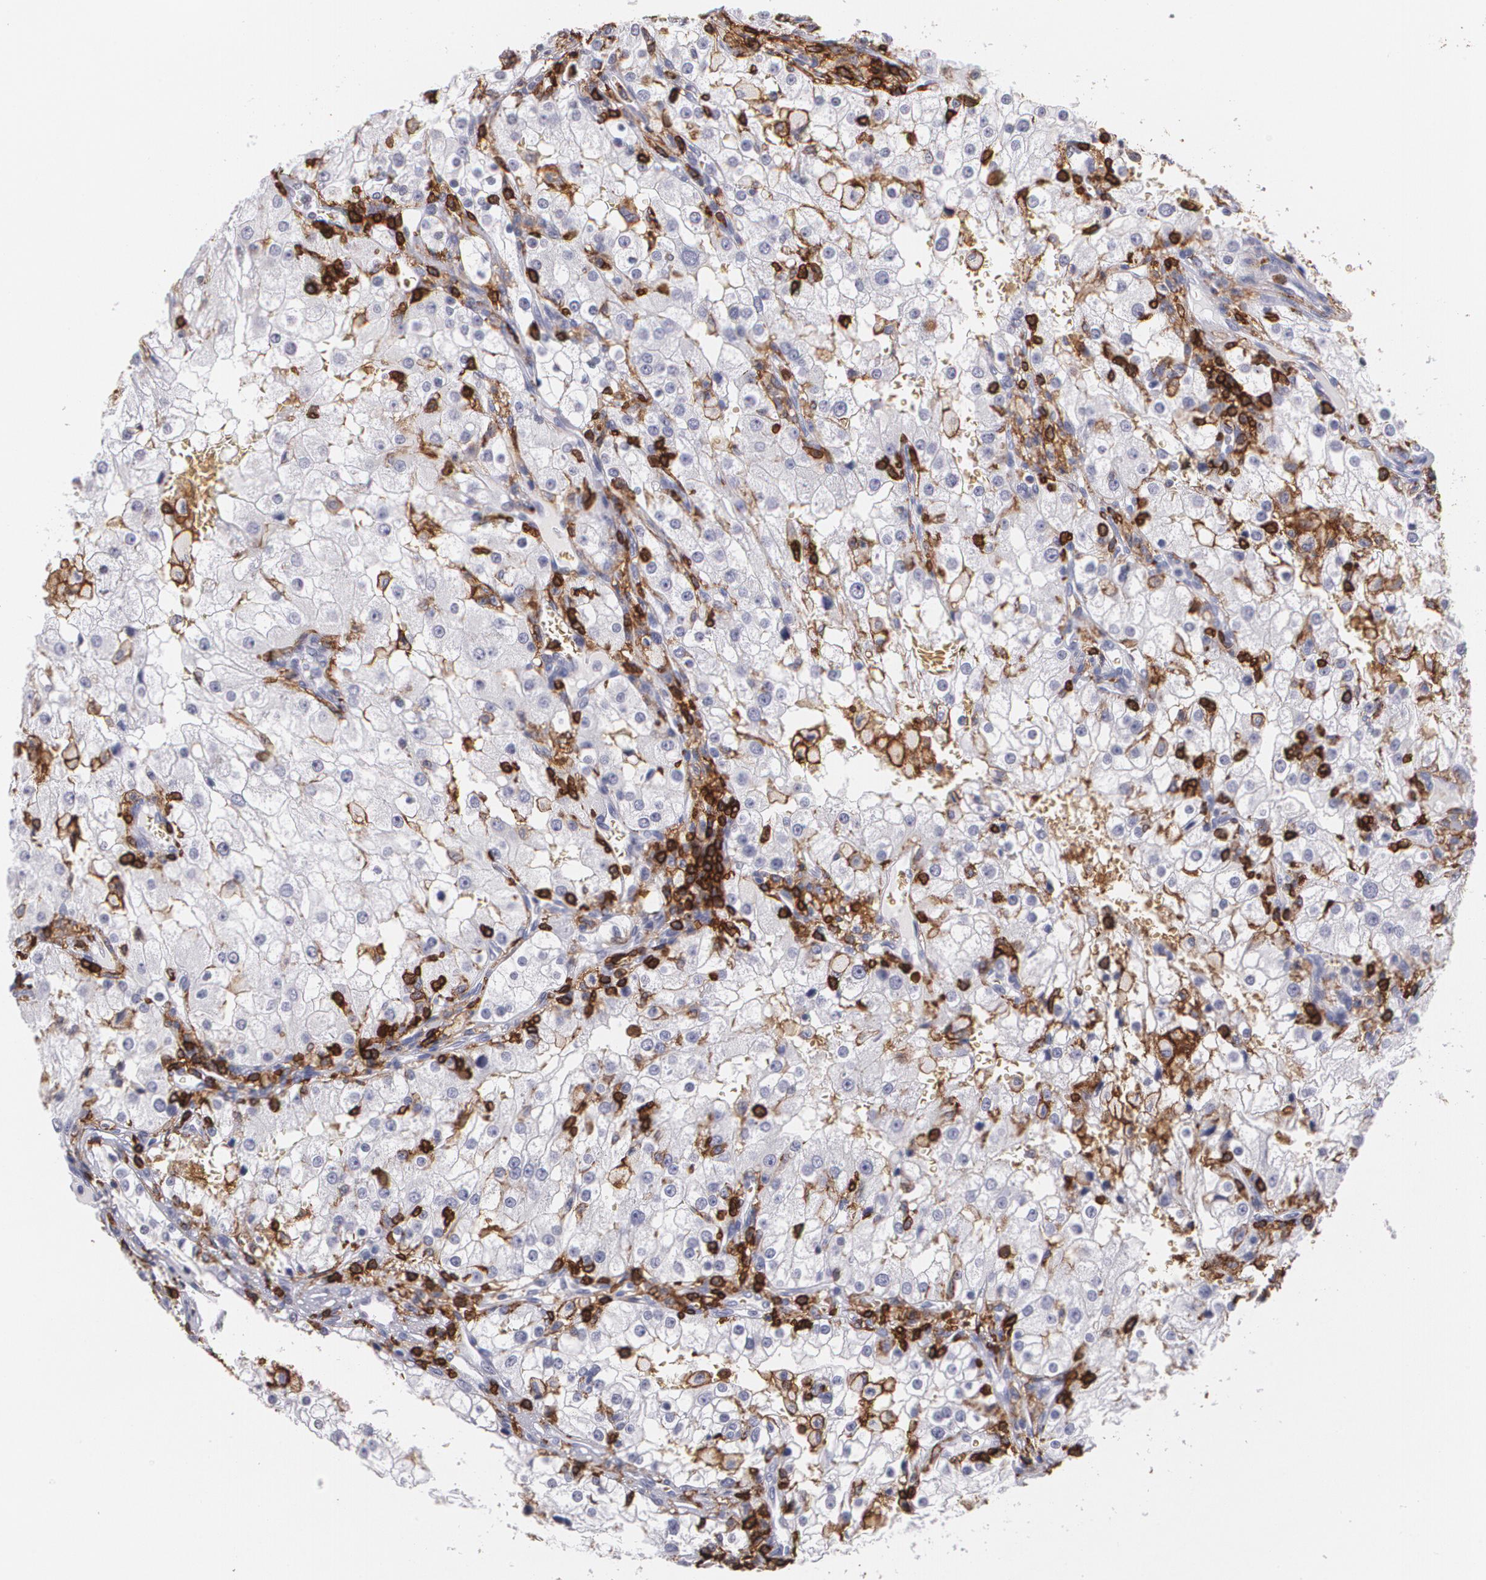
{"staining": {"intensity": "negative", "quantity": "none", "location": "none"}, "tissue": "renal cancer", "cell_type": "Tumor cells", "image_type": "cancer", "snomed": [{"axis": "morphology", "description": "Adenocarcinoma, NOS"}, {"axis": "topography", "description": "Kidney"}], "caption": "Immunohistochemical staining of adenocarcinoma (renal) demonstrates no significant staining in tumor cells.", "gene": "PTPRC", "patient": {"sex": "female", "age": 74}}